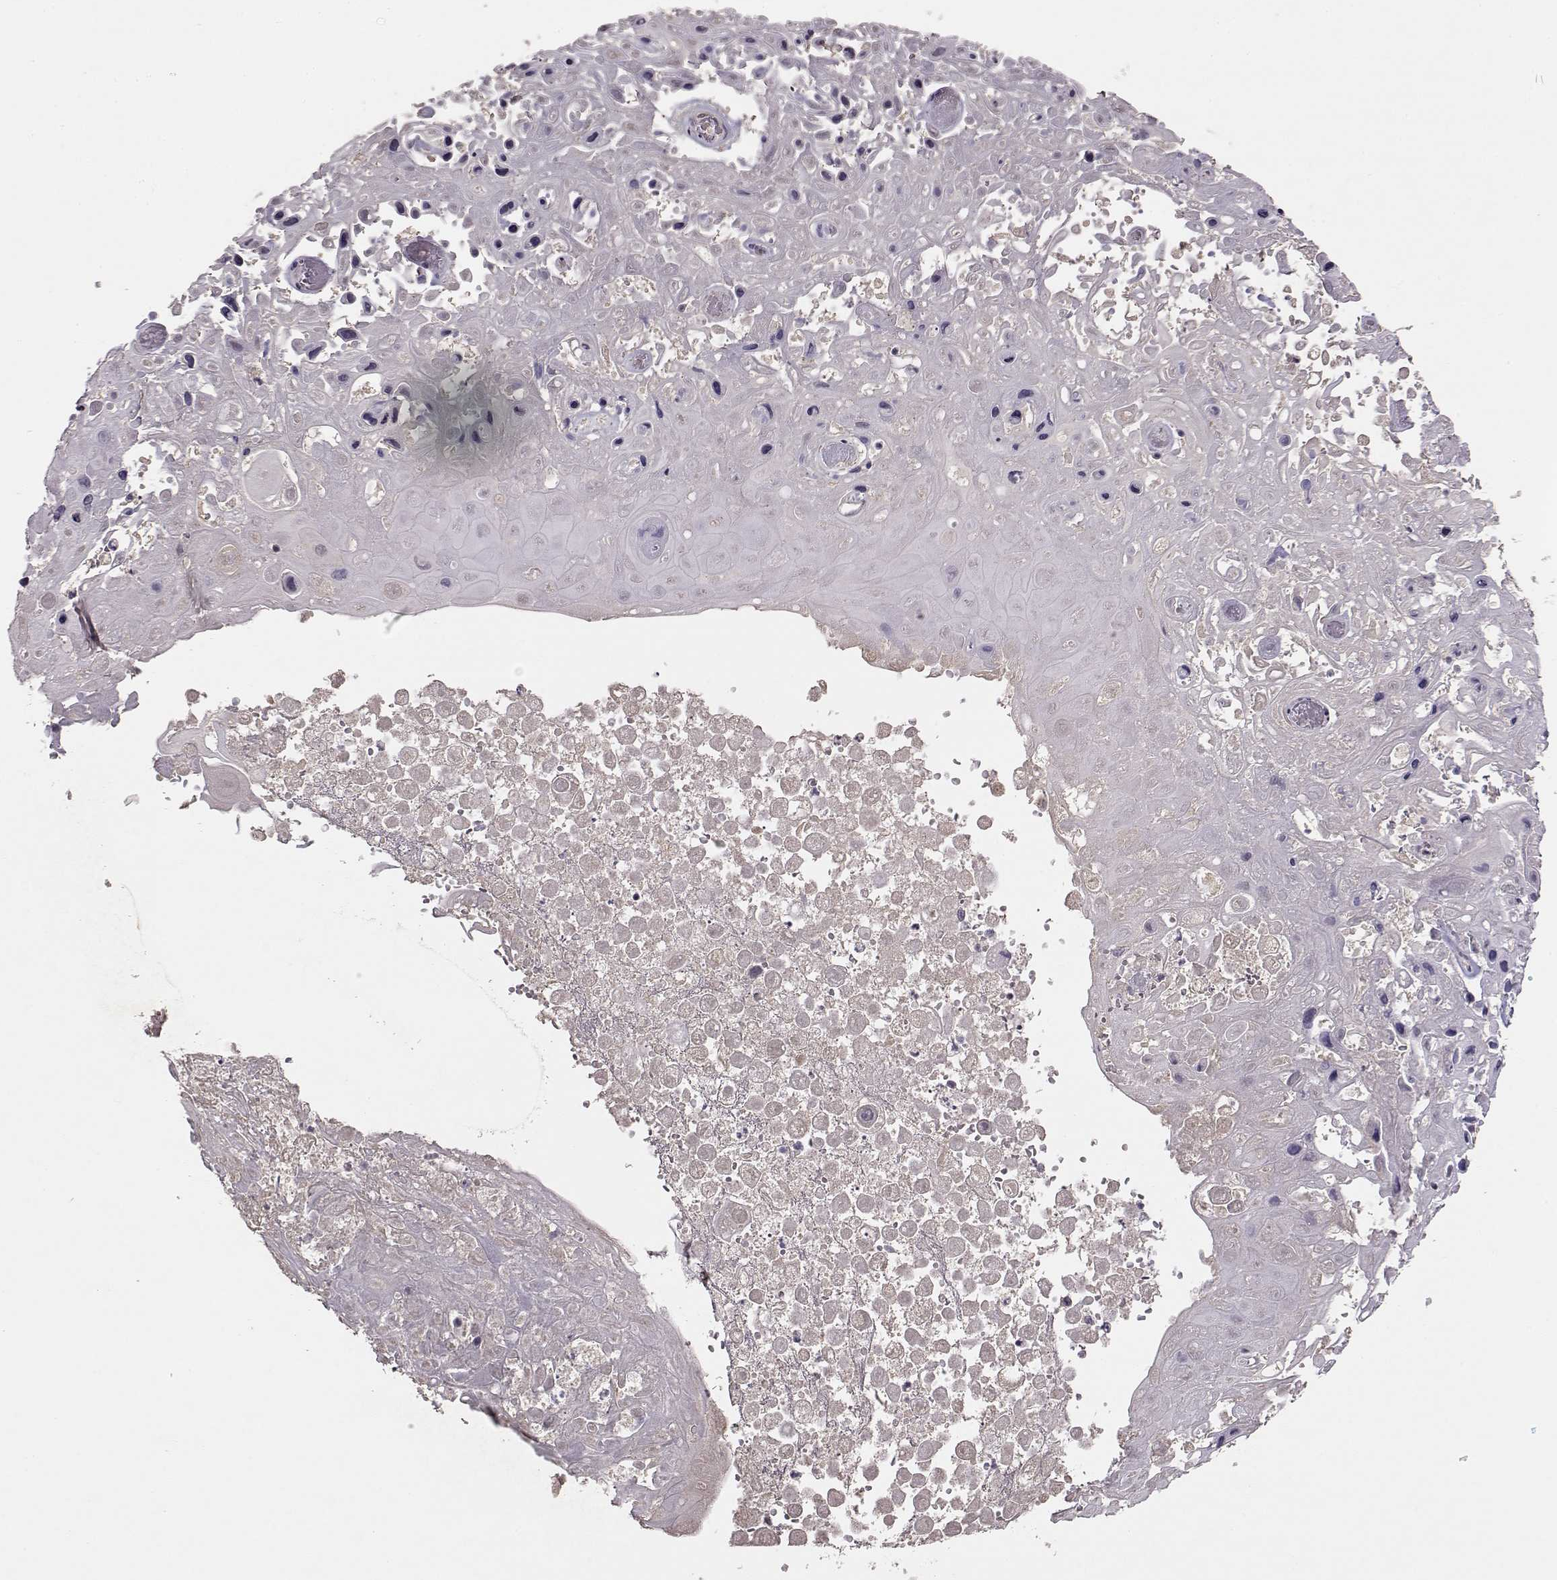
{"staining": {"intensity": "negative", "quantity": "none", "location": "none"}, "tissue": "skin cancer", "cell_type": "Tumor cells", "image_type": "cancer", "snomed": [{"axis": "morphology", "description": "Squamous cell carcinoma, NOS"}, {"axis": "topography", "description": "Skin"}], "caption": "The histopathology image exhibits no significant staining in tumor cells of skin cancer.", "gene": "PMCH", "patient": {"sex": "male", "age": 82}}